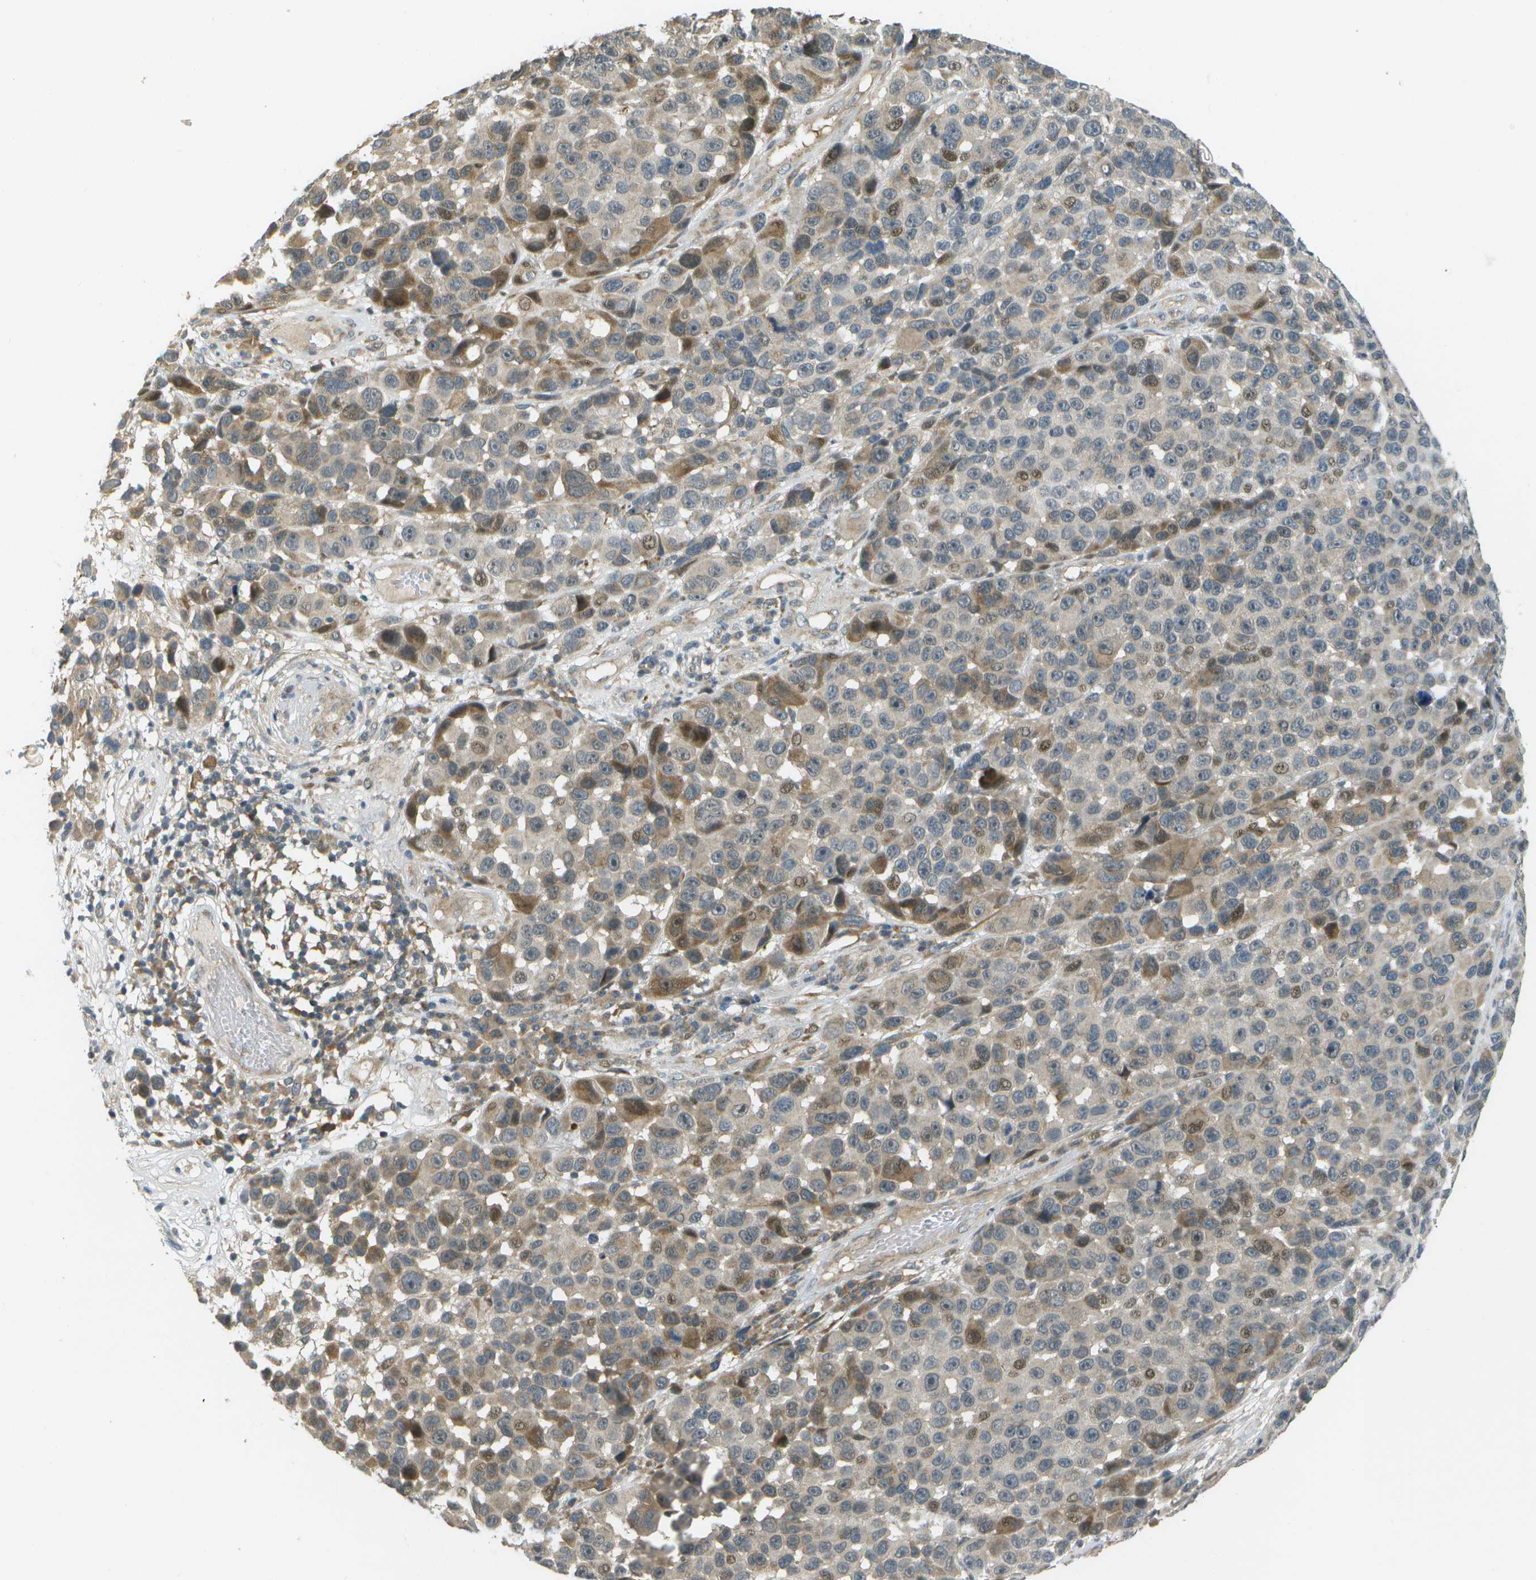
{"staining": {"intensity": "moderate", "quantity": "<25%", "location": "cytoplasmic/membranous,nuclear"}, "tissue": "melanoma", "cell_type": "Tumor cells", "image_type": "cancer", "snomed": [{"axis": "morphology", "description": "Malignant melanoma, NOS"}, {"axis": "topography", "description": "Skin"}], "caption": "IHC of human malignant melanoma reveals low levels of moderate cytoplasmic/membranous and nuclear staining in about <25% of tumor cells.", "gene": "WNK2", "patient": {"sex": "male", "age": 53}}